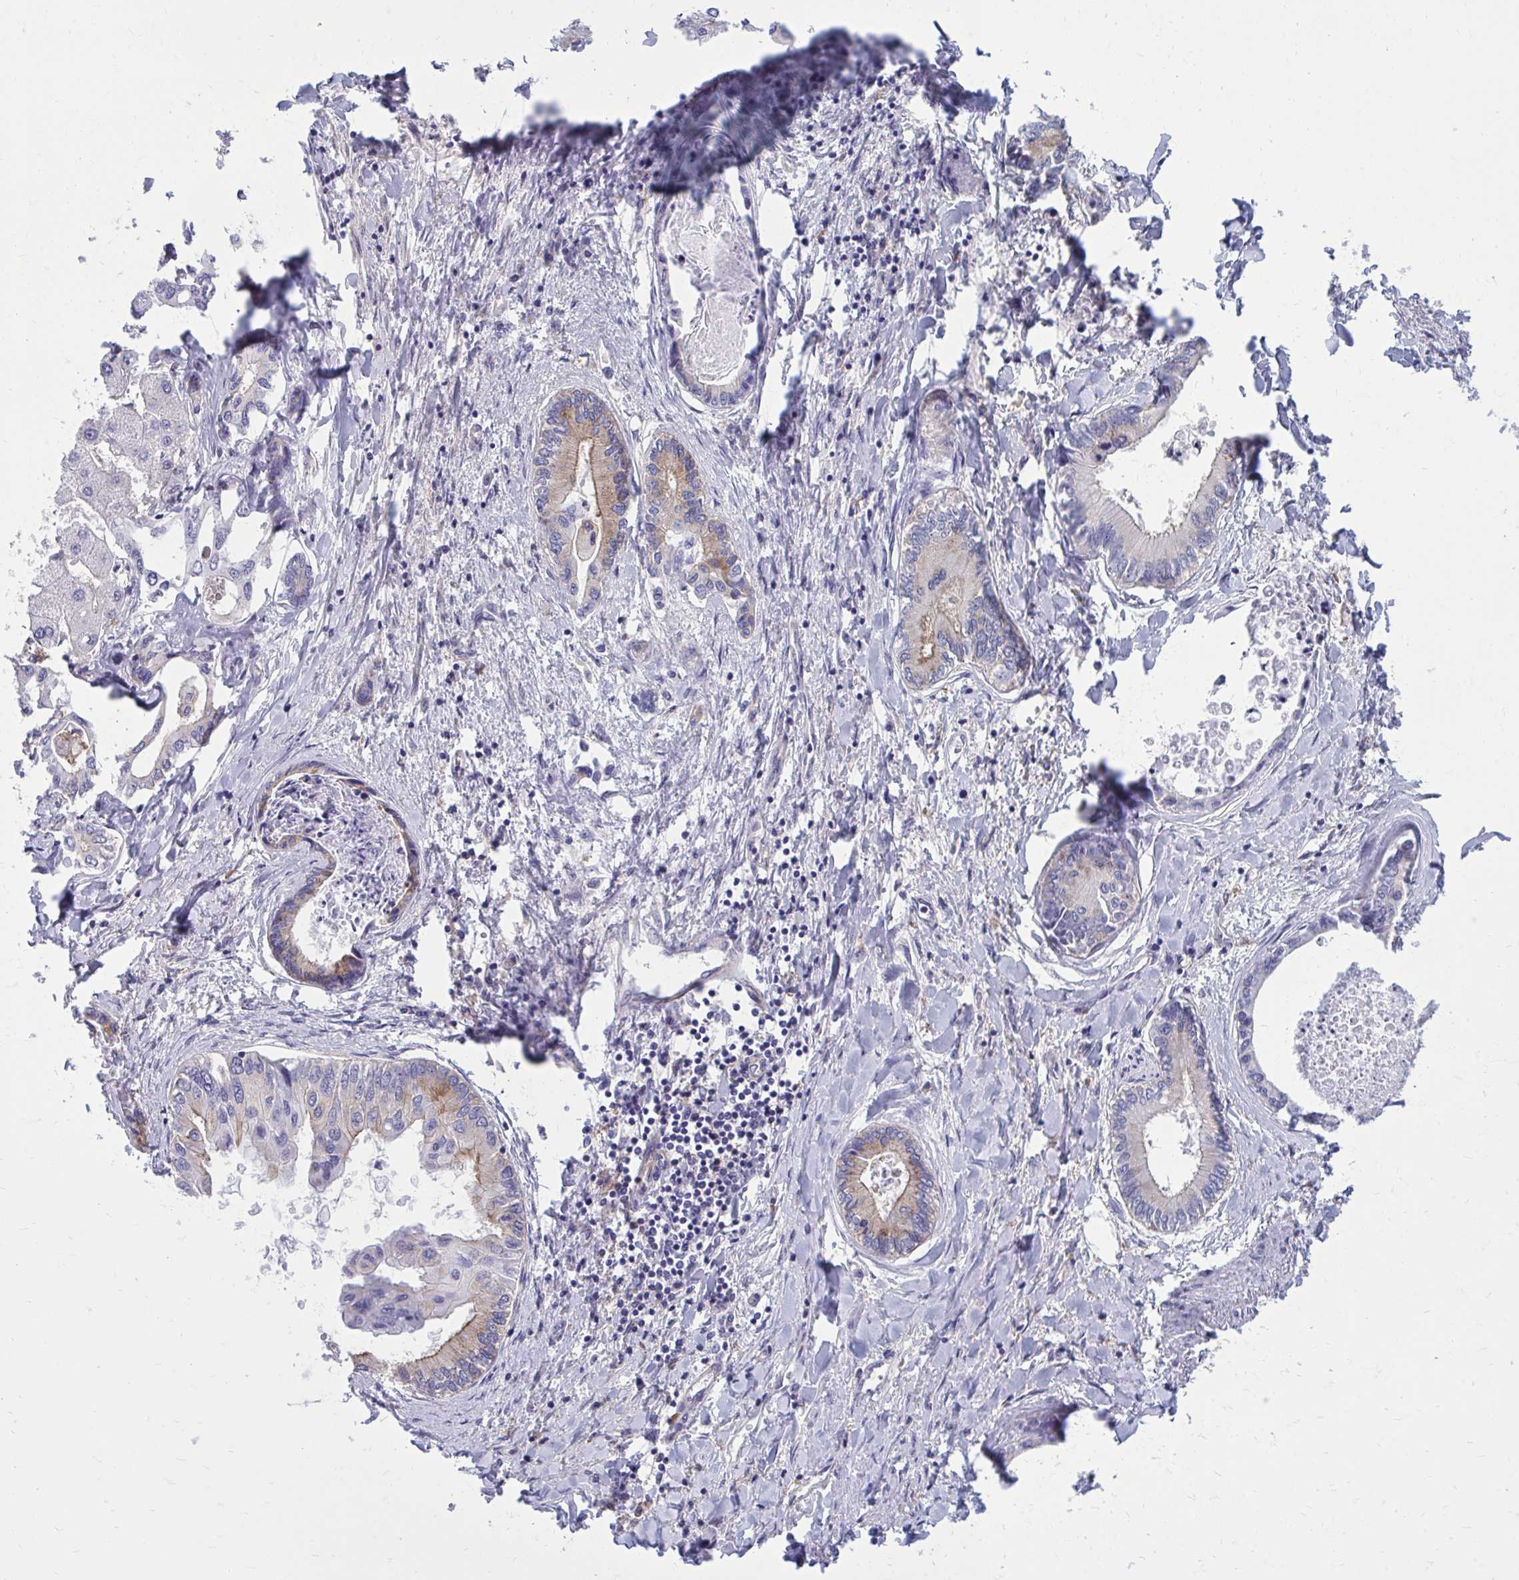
{"staining": {"intensity": "weak", "quantity": "<25%", "location": "cytoplasmic/membranous"}, "tissue": "liver cancer", "cell_type": "Tumor cells", "image_type": "cancer", "snomed": [{"axis": "morphology", "description": "Cholangiocarcinoma"}, {"axis": "topography", "description": "Liver"}], "caption": "Photomicrograph shows no significant protein positivity in tumor cells of liver cholangiocarcinoma.", "gene": "CLTA", "patient": {"sex": "male", "age": 66}}